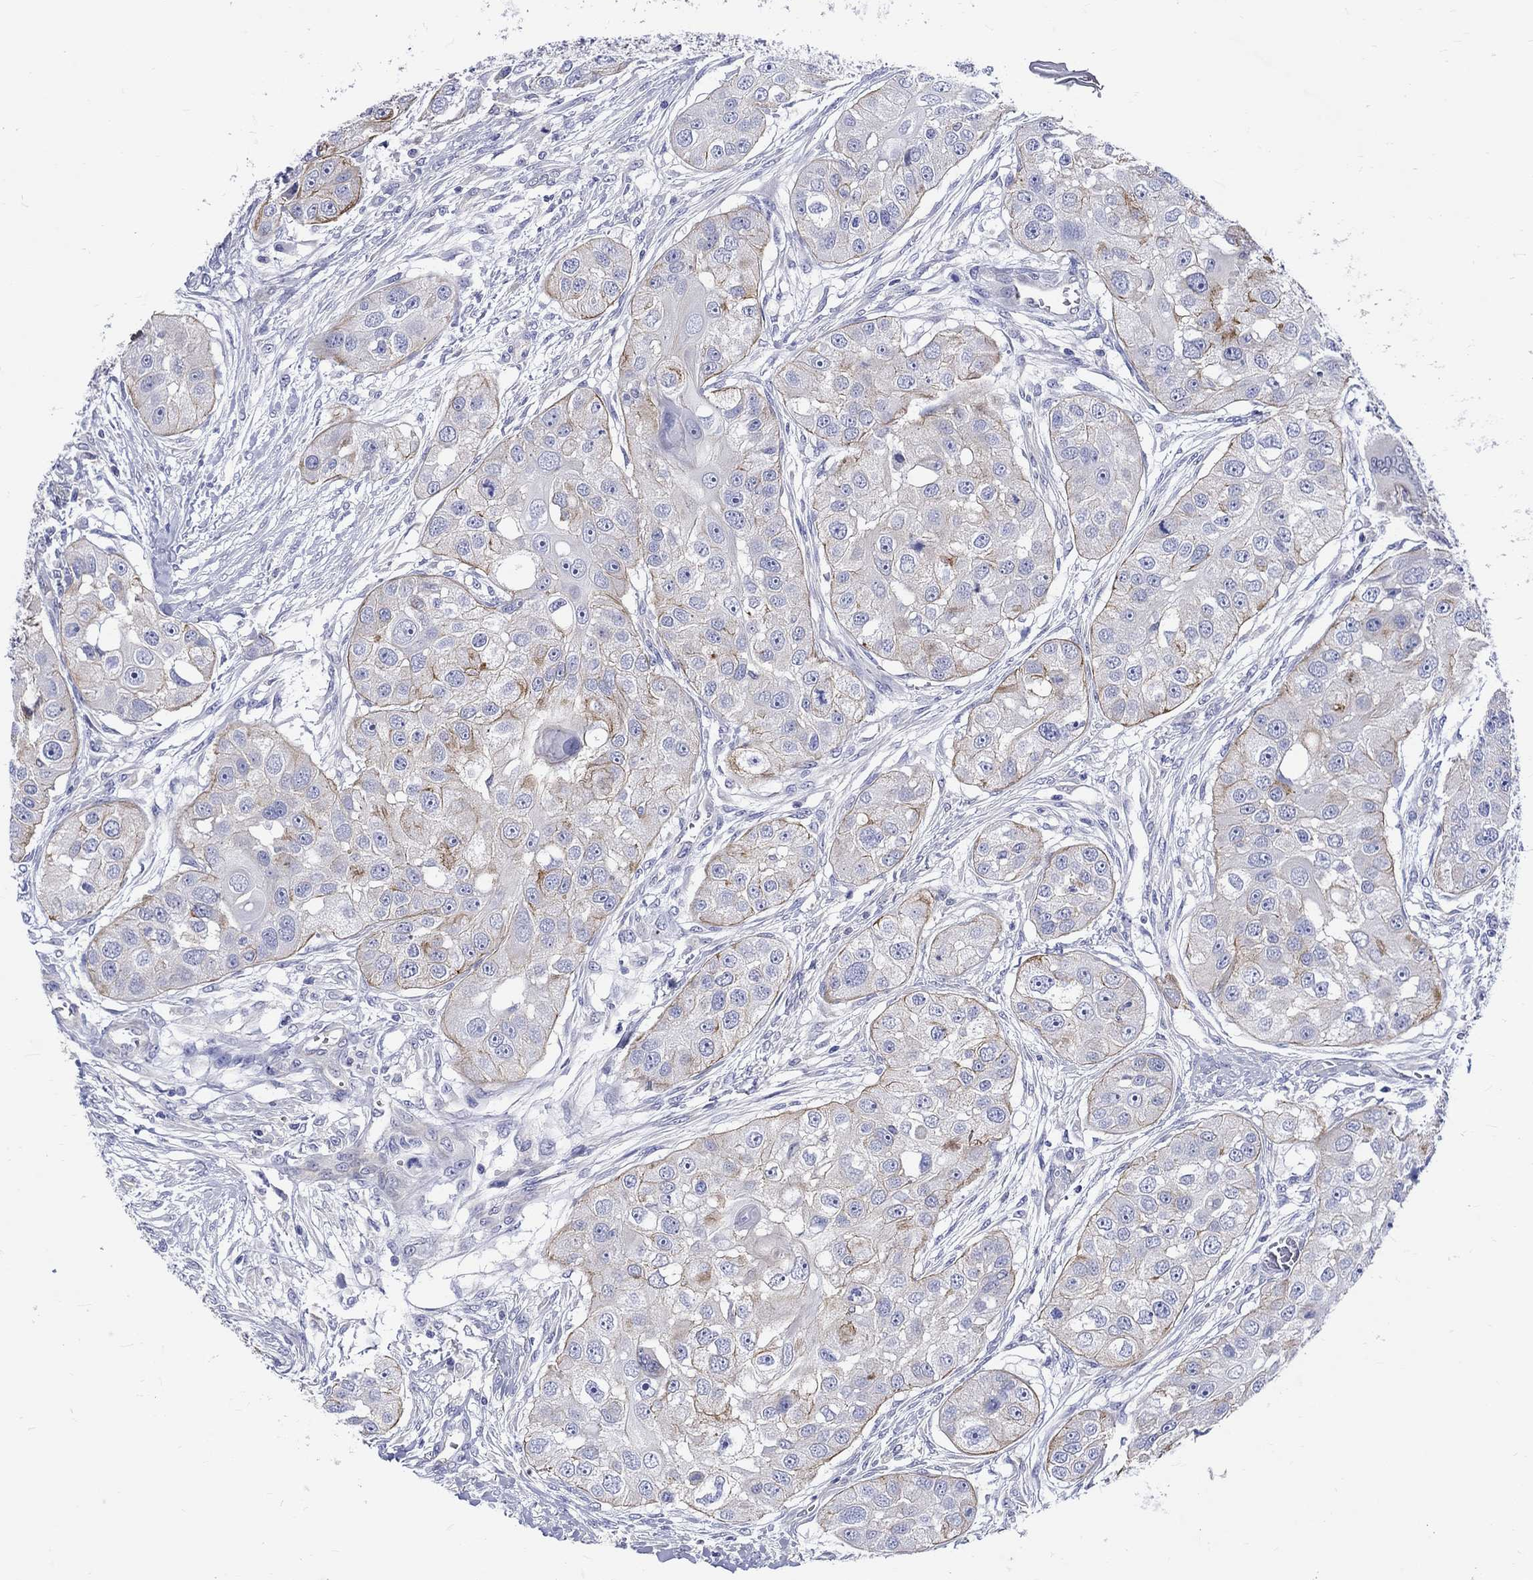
{"staining": {"intensity": "moderate", "quantity": "<25%", "location": "cytoplasmic/membranous"}, "tissue": "head and neck cancer", "cell_type": "Tumor cells", "image_type": "cancer", "snomed": [{"axis": "morphology", "description": "Normal tissue, NOS"}, {"axis": "morphology", "description": "Squamous cell carcinoma, NOS"}, {"axis": "topography", "description": "Skeletal muscle"}, {"axis": "topography", "description": "Head-Neck"}], "caption": "Immunohistochemistry staining of head and neck cancer (squamous cell carcinoma), which exhibits low levels of moderate cytoplasmic/membranous staining in about <25% of tumor cells indicating moderate cytoplasmic/membranous protein positivity. The staining was performed using DAB (brown) for protein detection and nuclei were counterstained in hematoxylin (blue).", "gene": "SH2D7", "patient": {"sex": "male", "age": 51}}